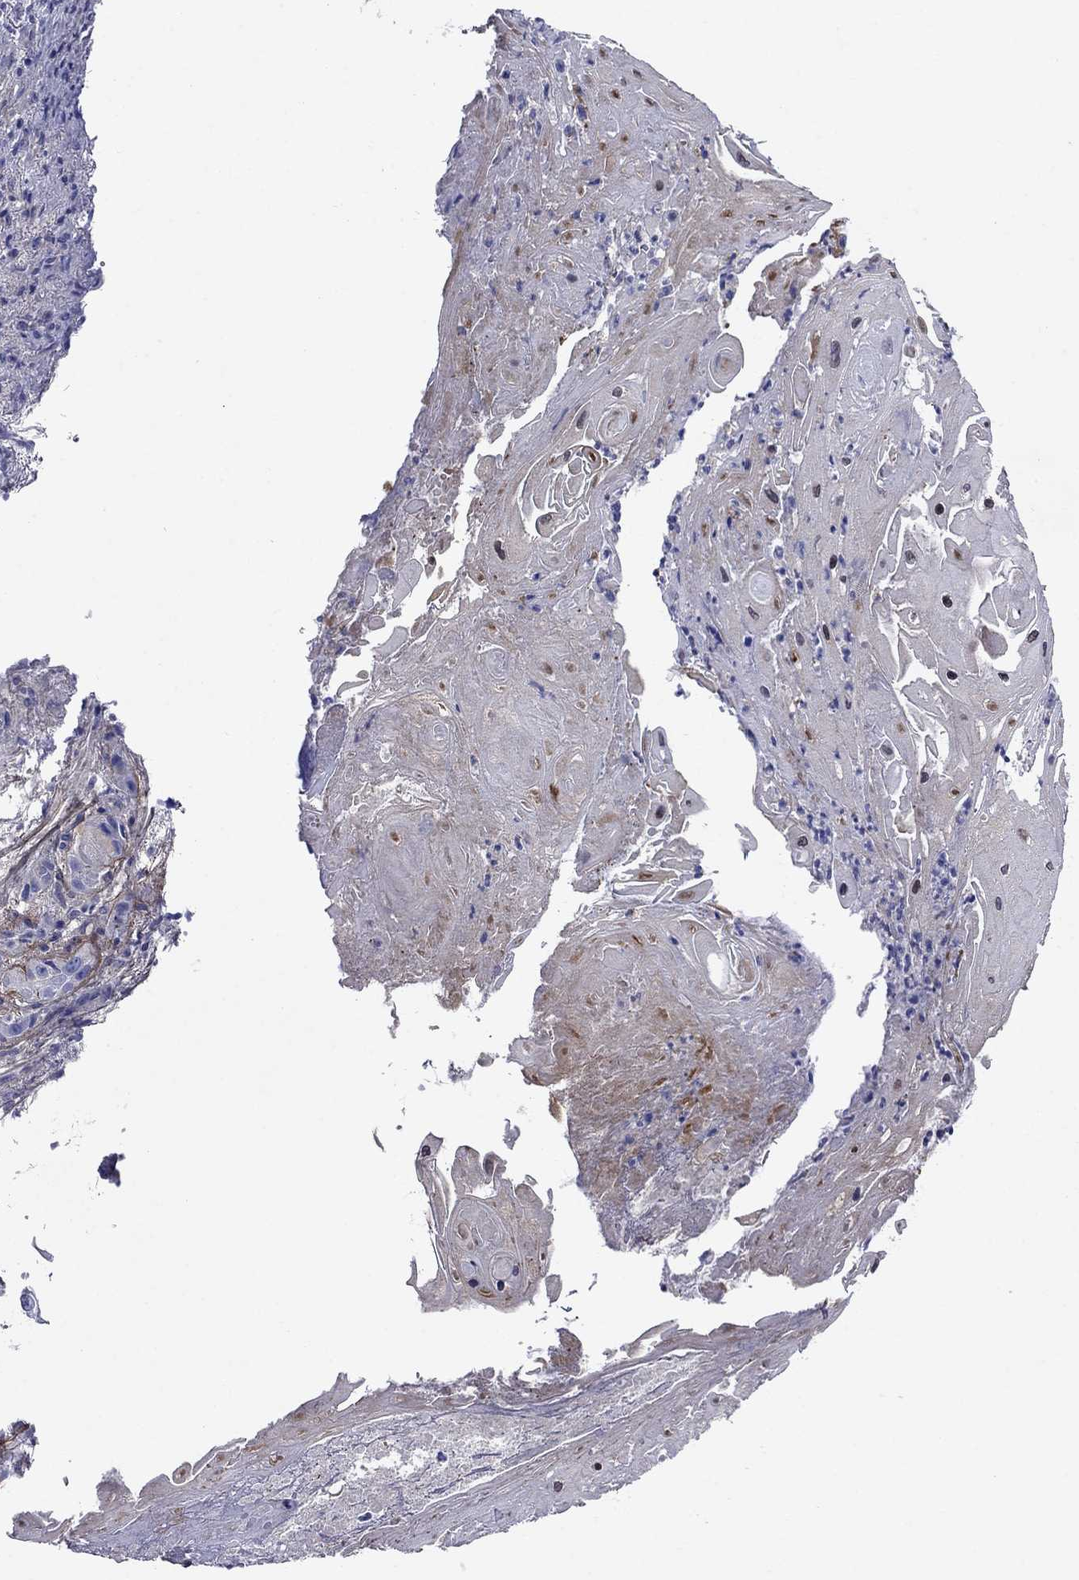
{"staining": {"intensity": "negative", "quantity": "none", "location": "none"}, "tissue": "skin cancer", "cell_type": "Tumor cells", "image_type": "cancer", "snomed": [{"axis": "morphology", "description": "Squamous cell carcinoma, NOS"}, {"axis": "topography", "description": "Skin"}], "caption": "IHC photomicrograph of human squamous cell carcinoma (skin) stained for a protein (brown), which reveals no positivity in tumor cells.", "gene": "SULT2B1", "patient": {"sex": "male", "age": 62}}